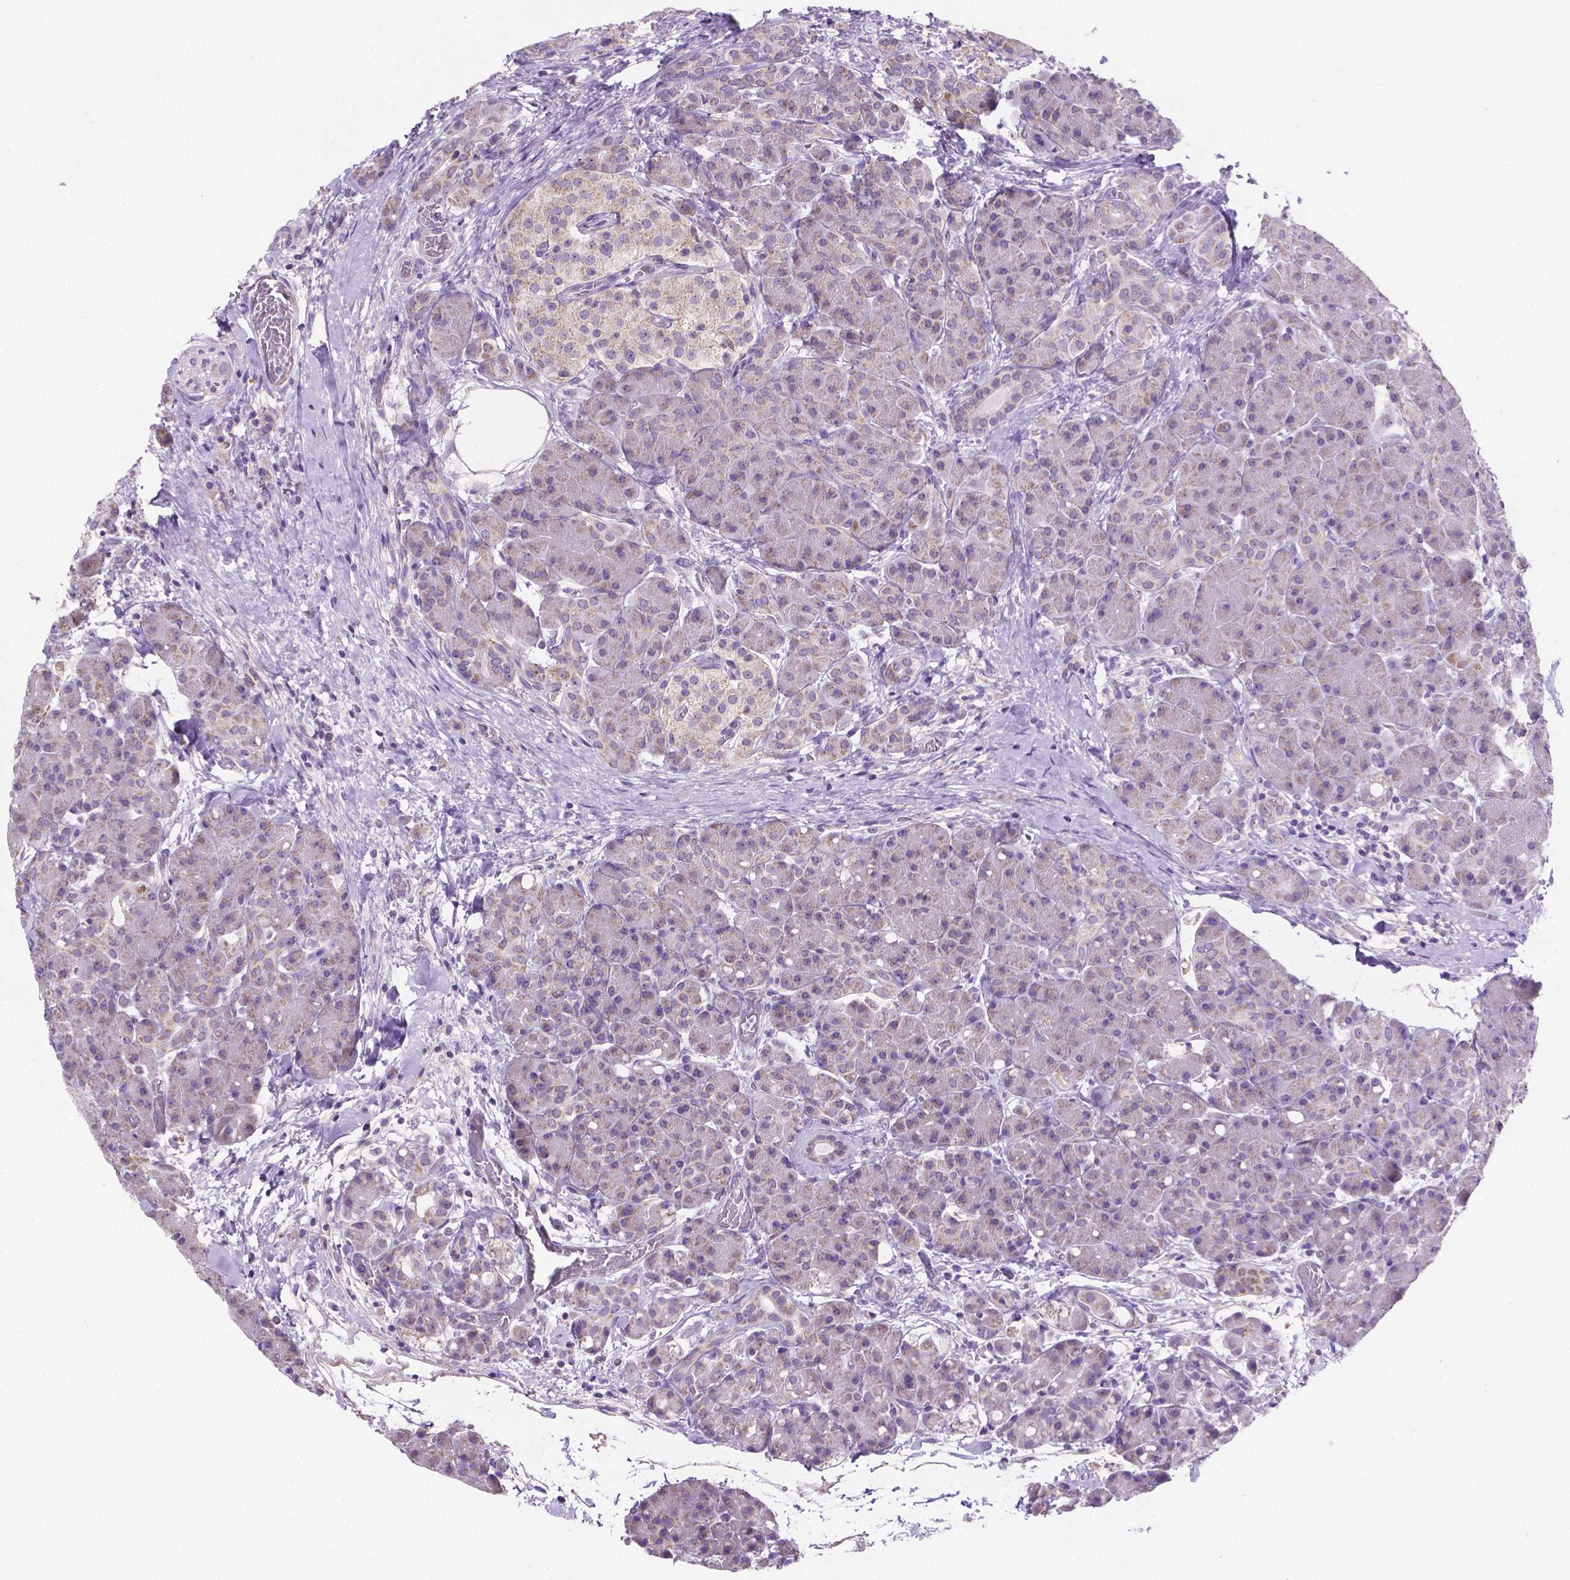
{"staining": {"intensity": "moderate", "quantity": "<25%", "location": "cytoplasmic/membranous"}, "tissue": "pancreas", "cell_type": "Exocrine glandular cells", "image_type": "normal", "snomed": [{"axis": "morphology", "description": "Normal tissue, NOS"}, {"axis": "topography", "description": "Pancreas"}], "caption": "Normal pancreas reveals moderate cytoplasmic/membranous staining in approximately <25% of exocrine glandular cells, visualized by immunohistochemistry.", "gene": "CSPG5", "patient": {"sex": "male", "age": 55}}